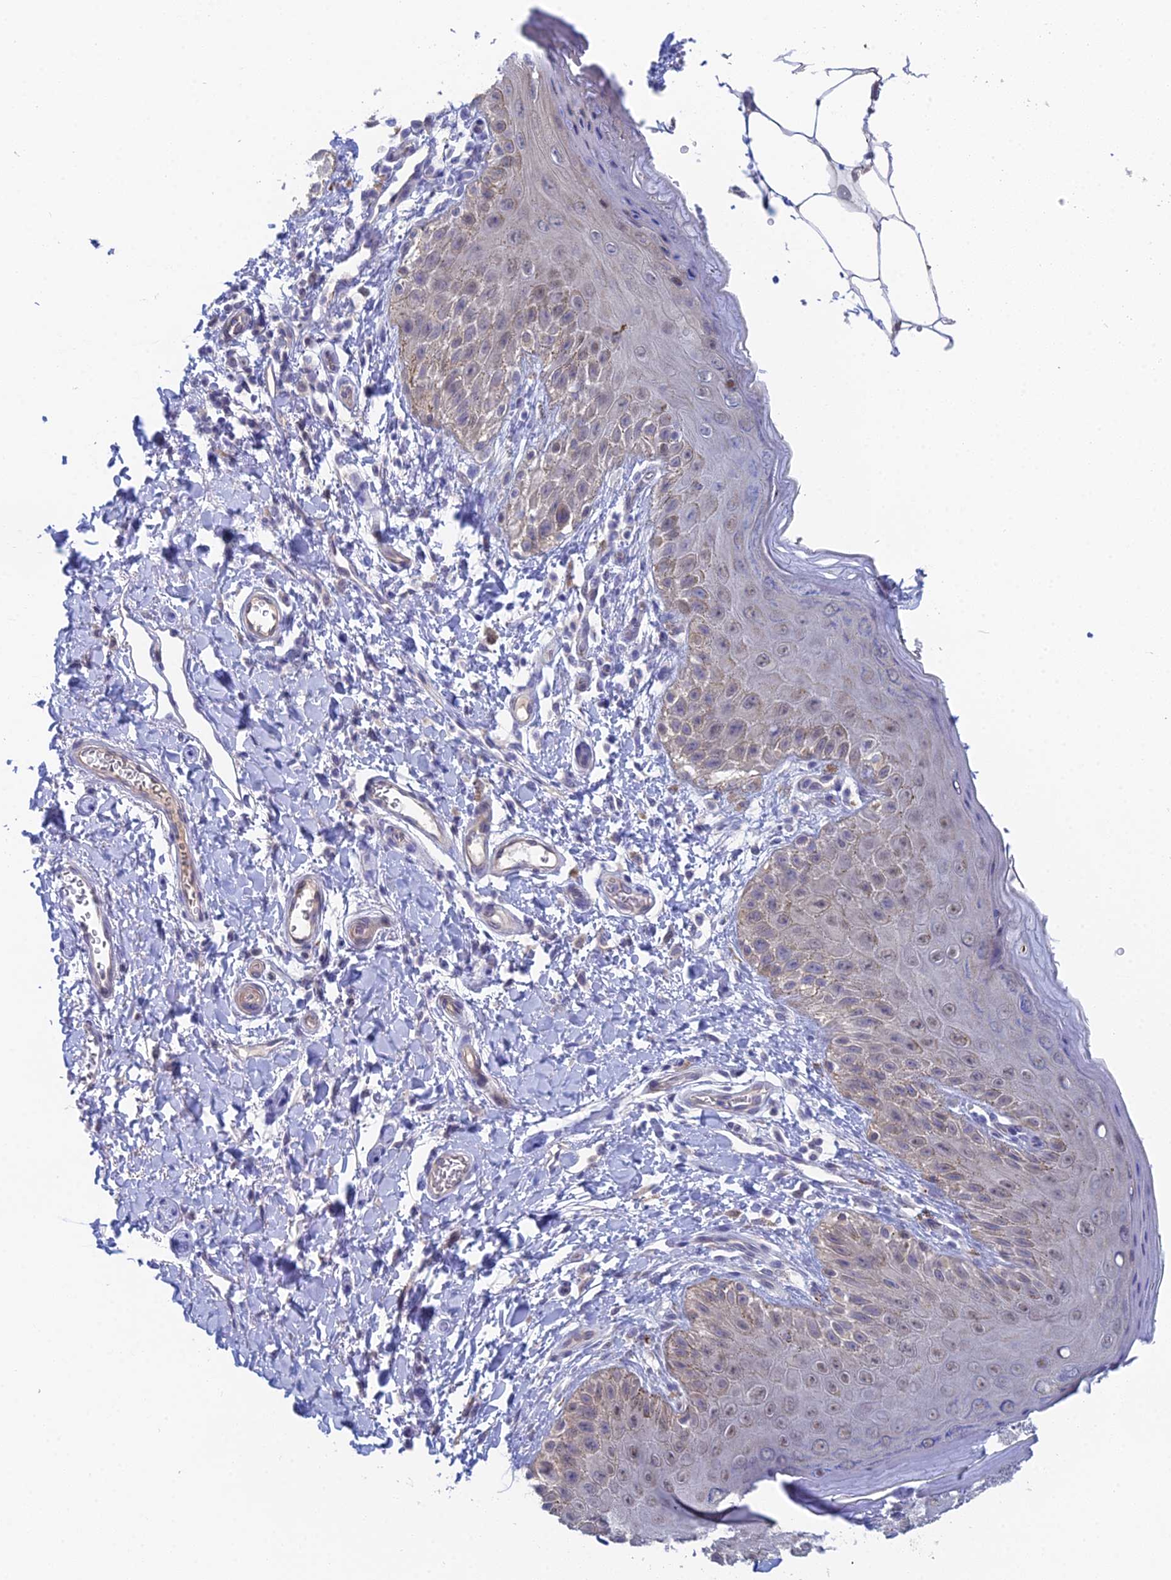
{"staining": {"intensity": "moderate", "quantity": "<25%", "location": "nuclear"}, "tissue": "skin", "cell_type": "Epidermal cells", "image_type": "normal", "snomed": [{"axis": "morphology", "description": "Normal tissue, NOS"}, {"axis": "topography", "description": "Anal"}], "caption": "Benign skin displays moderate nuclear staining in about <25% of epidermal cells, visualized by immunohistochemistry. Using DAB (3,3'-diaminobenzidine) (brown) and hematoxylin (blue) stains, captured at high magnification using brightfield microscopy.", "gene": "DNAH14", "patient": {"sex": "male", "age": 44}}